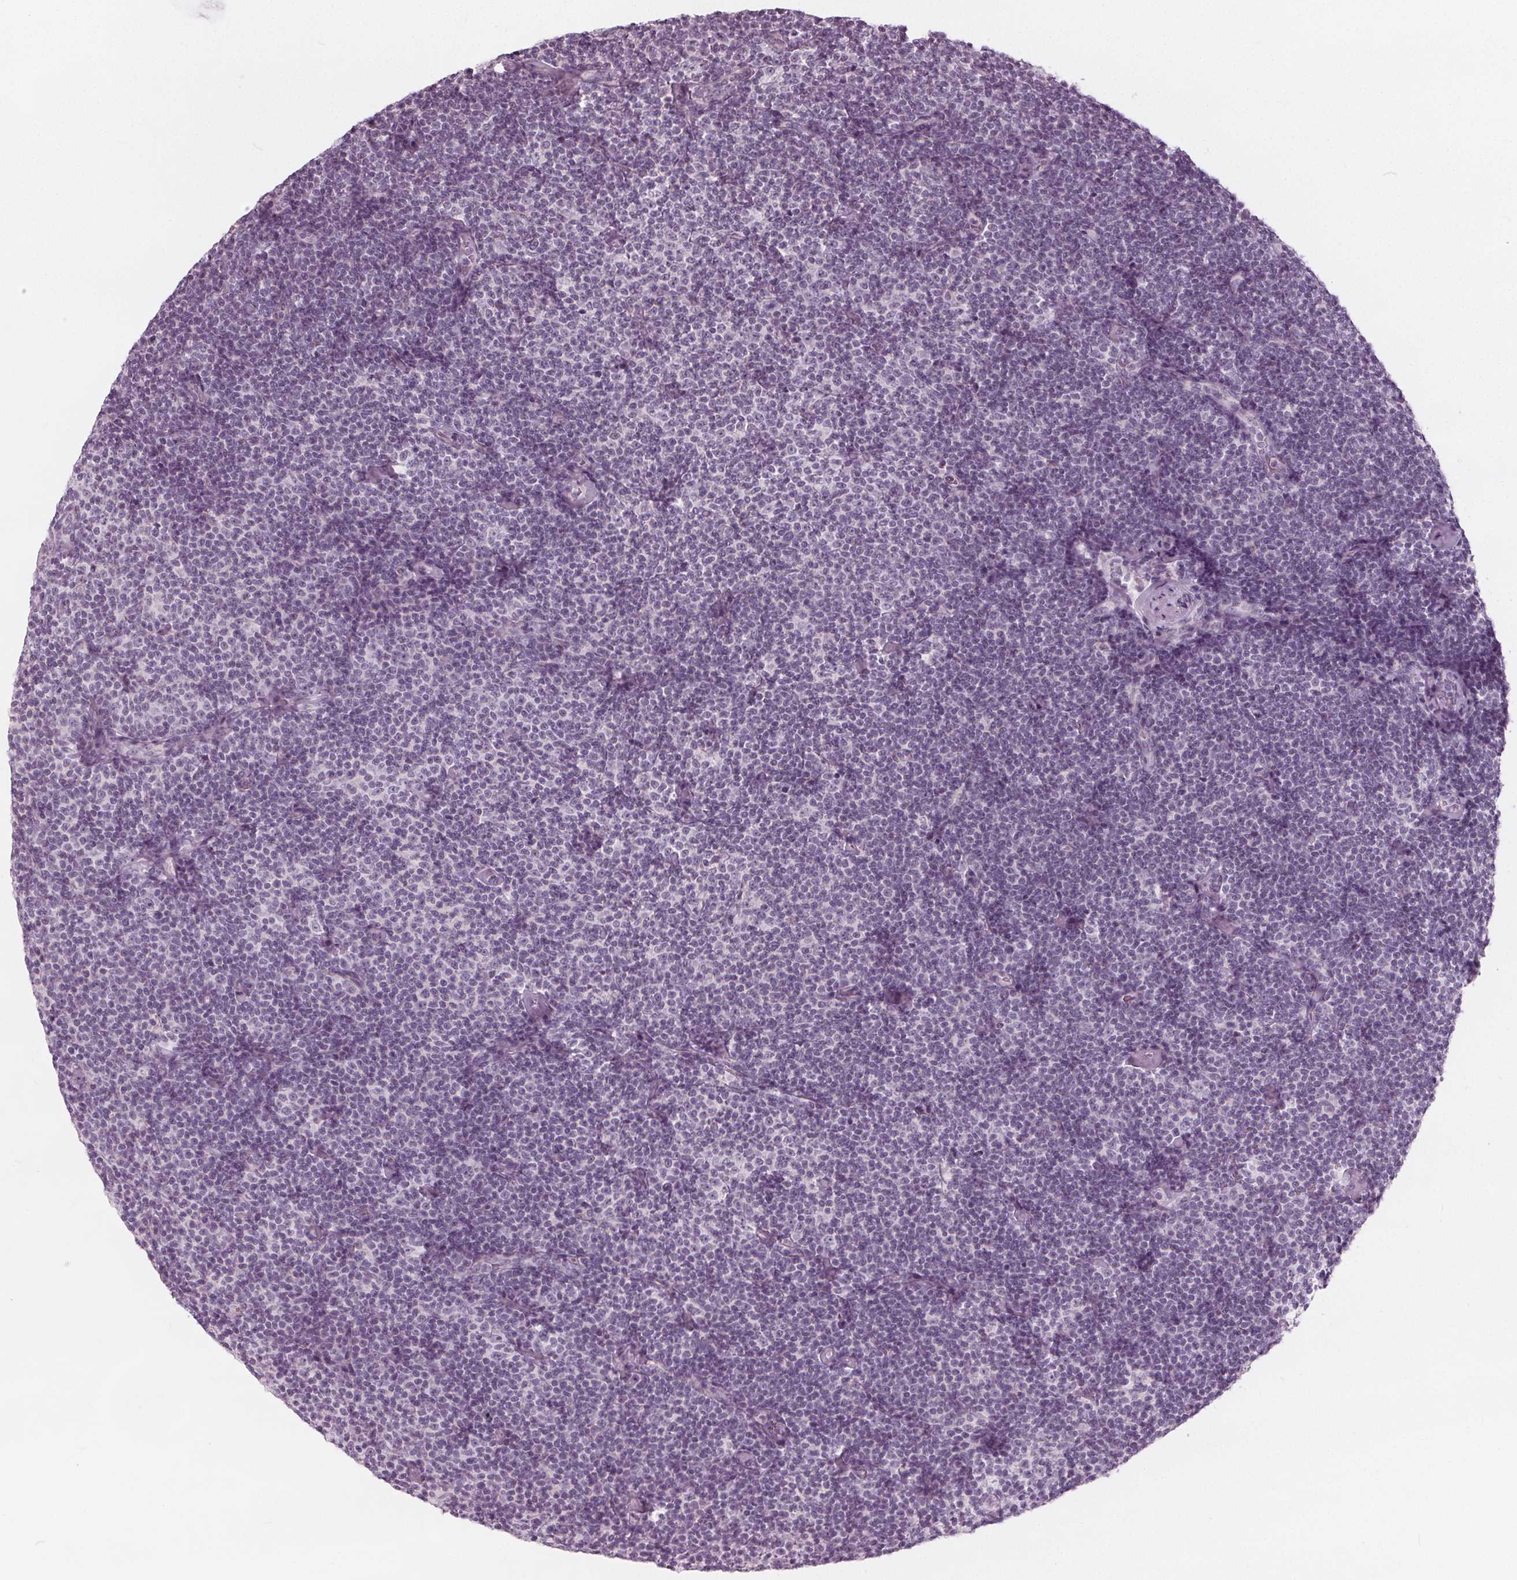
{"staining": {"intensity": "negative", "quantity": "none", "location": "none"}, "tissue": "lymphoma", "cell_type": "Tumor cells", "image_type": "cancer", "snomed": [{"axis": "morphology", "description": "Malignant lymphoma, non-Hodgkin's type, Low grade"}, {"axis": "topography", "description": "Lymph node"}], "caption": "High power microscopy photomicrograph of an immunohistochemistry (IHC) photomicrograph of low-grade malignant lymphoma, non-Hodgkin's type, revealing no significant positivity in tumor cells.", "gene": "BRSK1", "patient": {"sex": "male", "age": 81}}